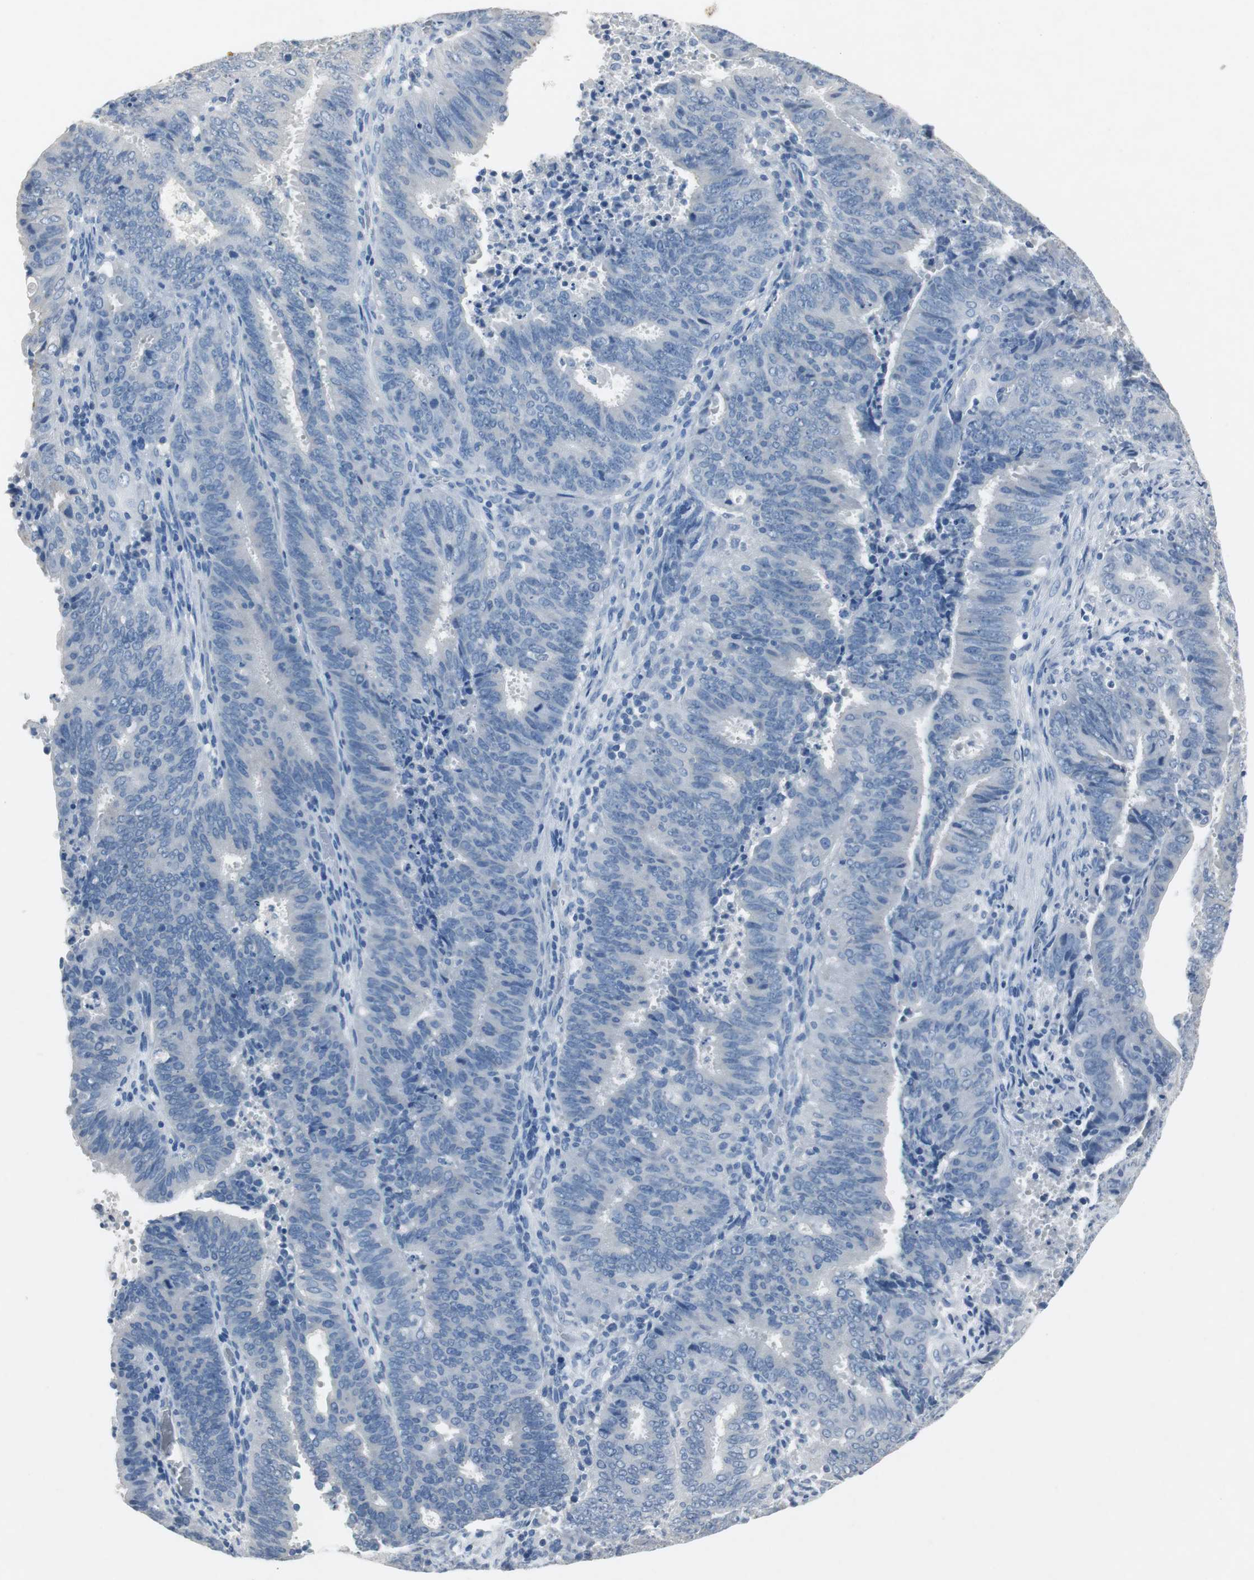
{"staining": {"intensity": "moderate", "quantity": "<25%", "location": "cytoplasmic/membranous"}, "tissue": "cervical cancer", "cell_type": "Tumor cells", "image_type": "cancer", "snomed": [{"axis": "morphology", "description": "Adenocarcinoma, NOS"}, {"axis": "topography", "description": "Cervix"}], "caption": "A low amount of moderate cytoplasmic/membranous expression is present in about <25% of tumor cells in cervical adenocarcinoma tissue. The protein of interest is shown in brown color, while the nuclei are stained blue.", "gene": "LRP2", "patient": {"sex": "female", "age": 44}}